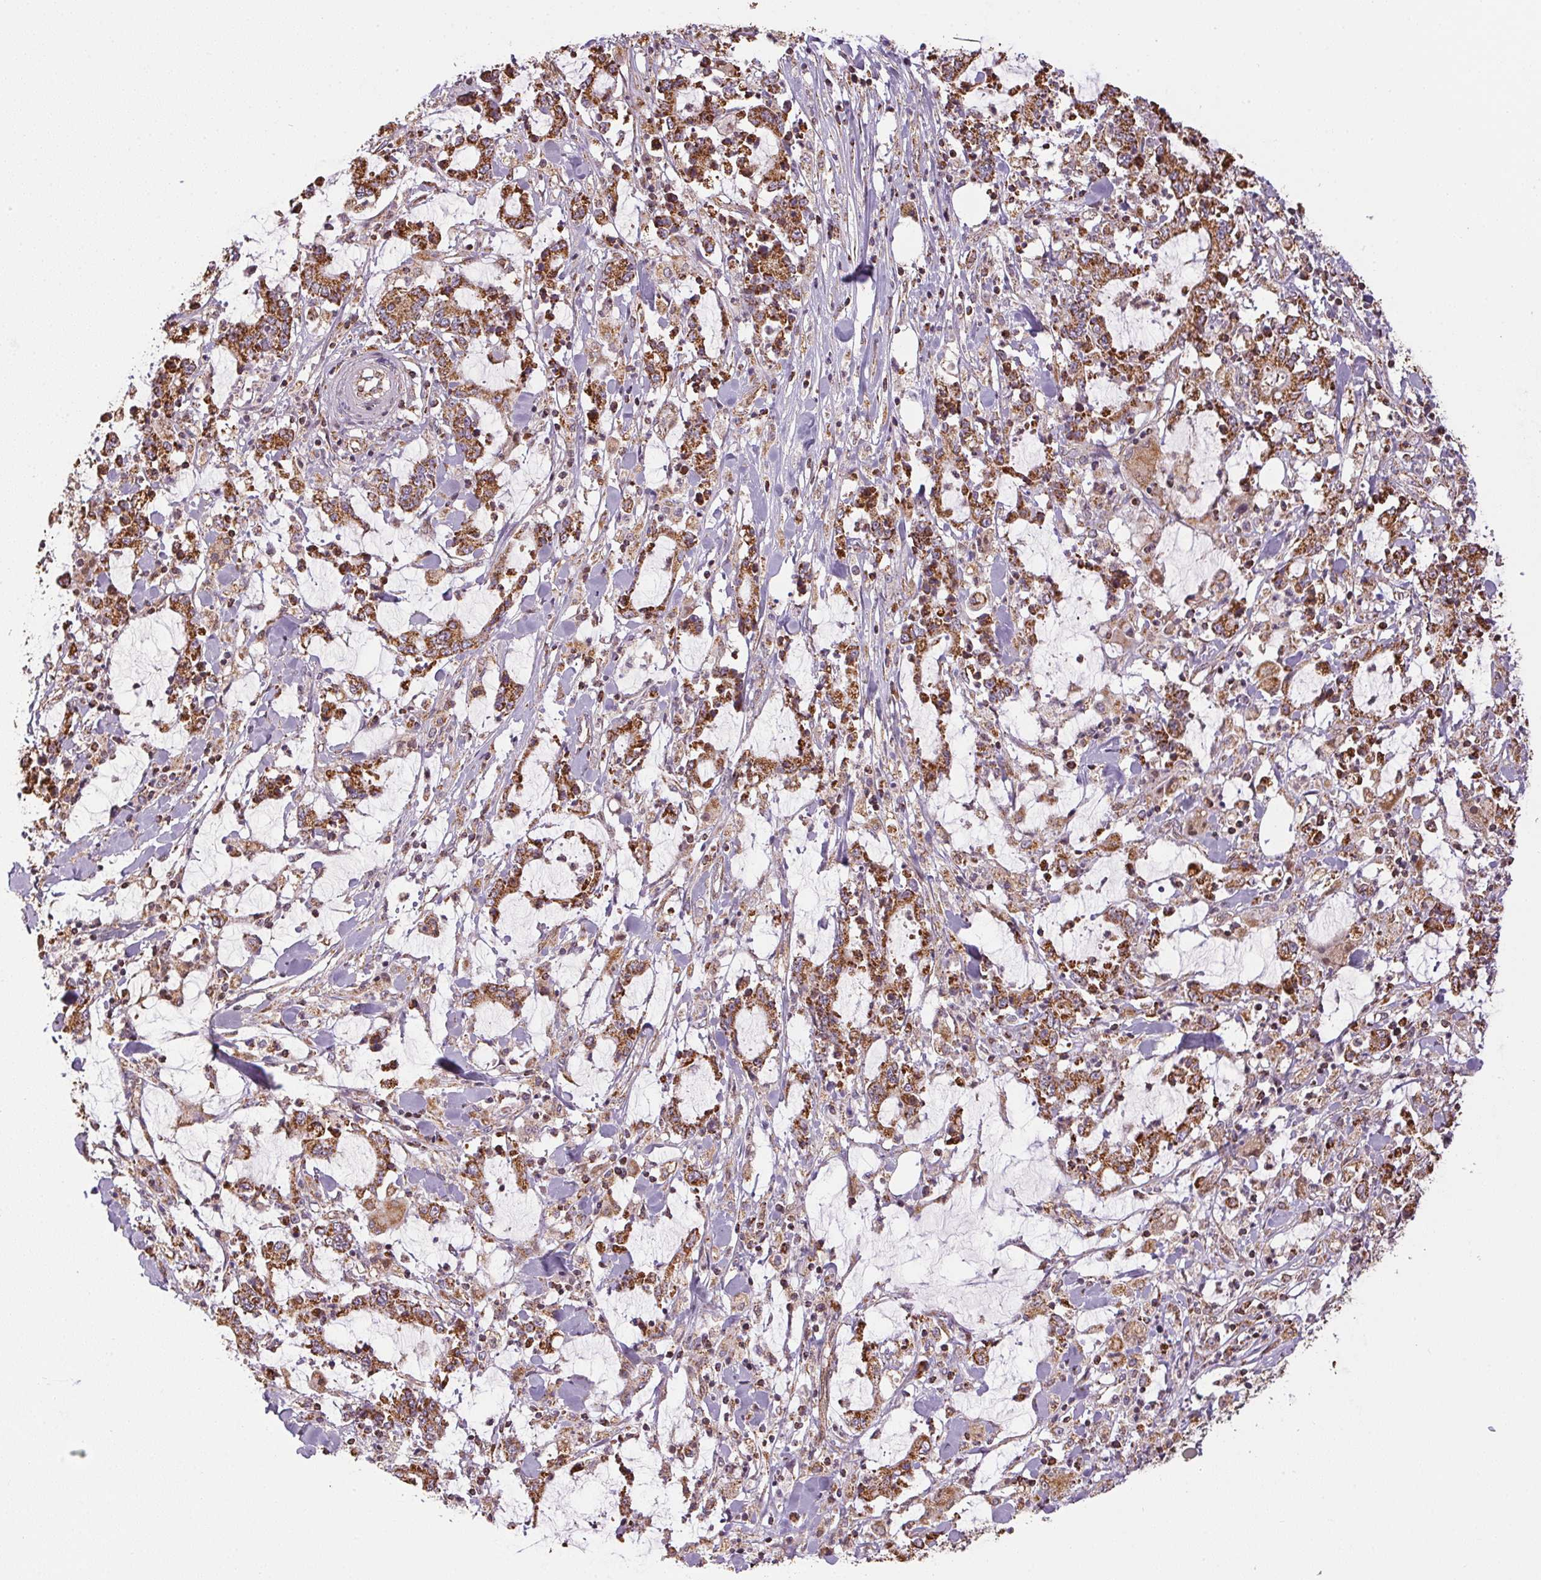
{"staining": {"intensity": "moderate", "quantity": ">75%", "location": "cytoplasmic/membranous"}, "tissue": "stomach cancer", "cell_type": "Tumor cells", "image_type": "cancer", "snomed": [{"axis": "morphology", "description": "Adenocarcinoma, NOS"}, {"axis": "topography", "description": "Stomach, upper"}], "caption": "The immunohistochemical stain highlights moderate cytoplasmic/membranous staining in tumor cells of adenocarcinoma (stomach) tissue.", "gene": "SC5D", "patient": {"sex": "male", "age": 68}}